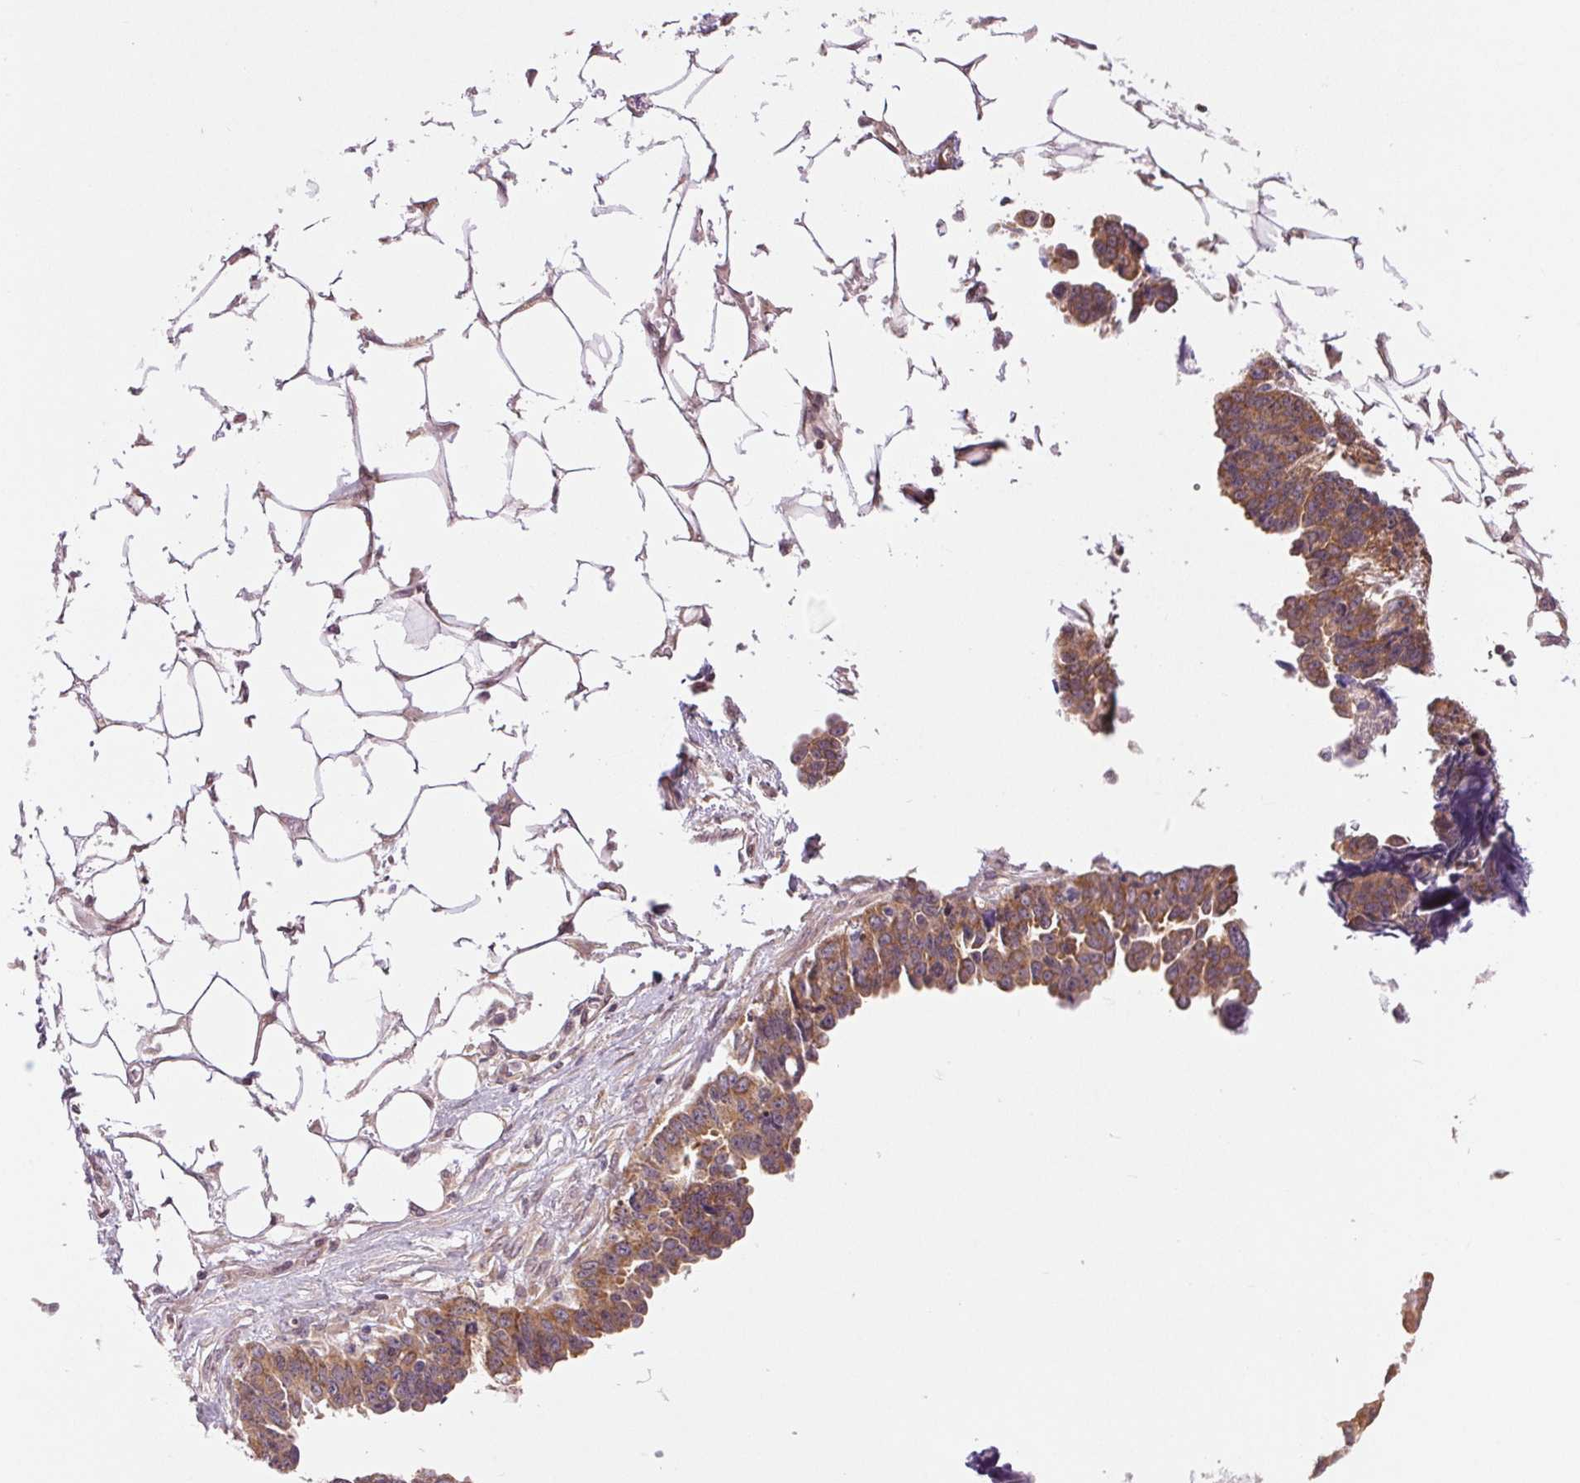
{"staining": {"intensity": "moderate", "quantity": ">75%", "location": "cytoplasmic/membranous"}, "tissue": "ovarian cancer", "cell_type": "Tumor cells", "image_type": "cancer", "snomed": [{"axis": "morphology", "description": "Cystadenocarcinoma, serous, NOS"}, {"axis": "topography", "description": "Ovary"}], "caption": "IHC micrograph of neoplastic tissue: human ovarian serous cystadenocarcinoma stained using immunohistochemistry demonstrates medium levels of moderate protein expression localized specifically in the cytoplasmic/membranous of tumor cells, appearing as a cytoplasmic/membranous brown color.", "gene": "BTF3L4", "patient": {"sex": "female", "age": 76}}